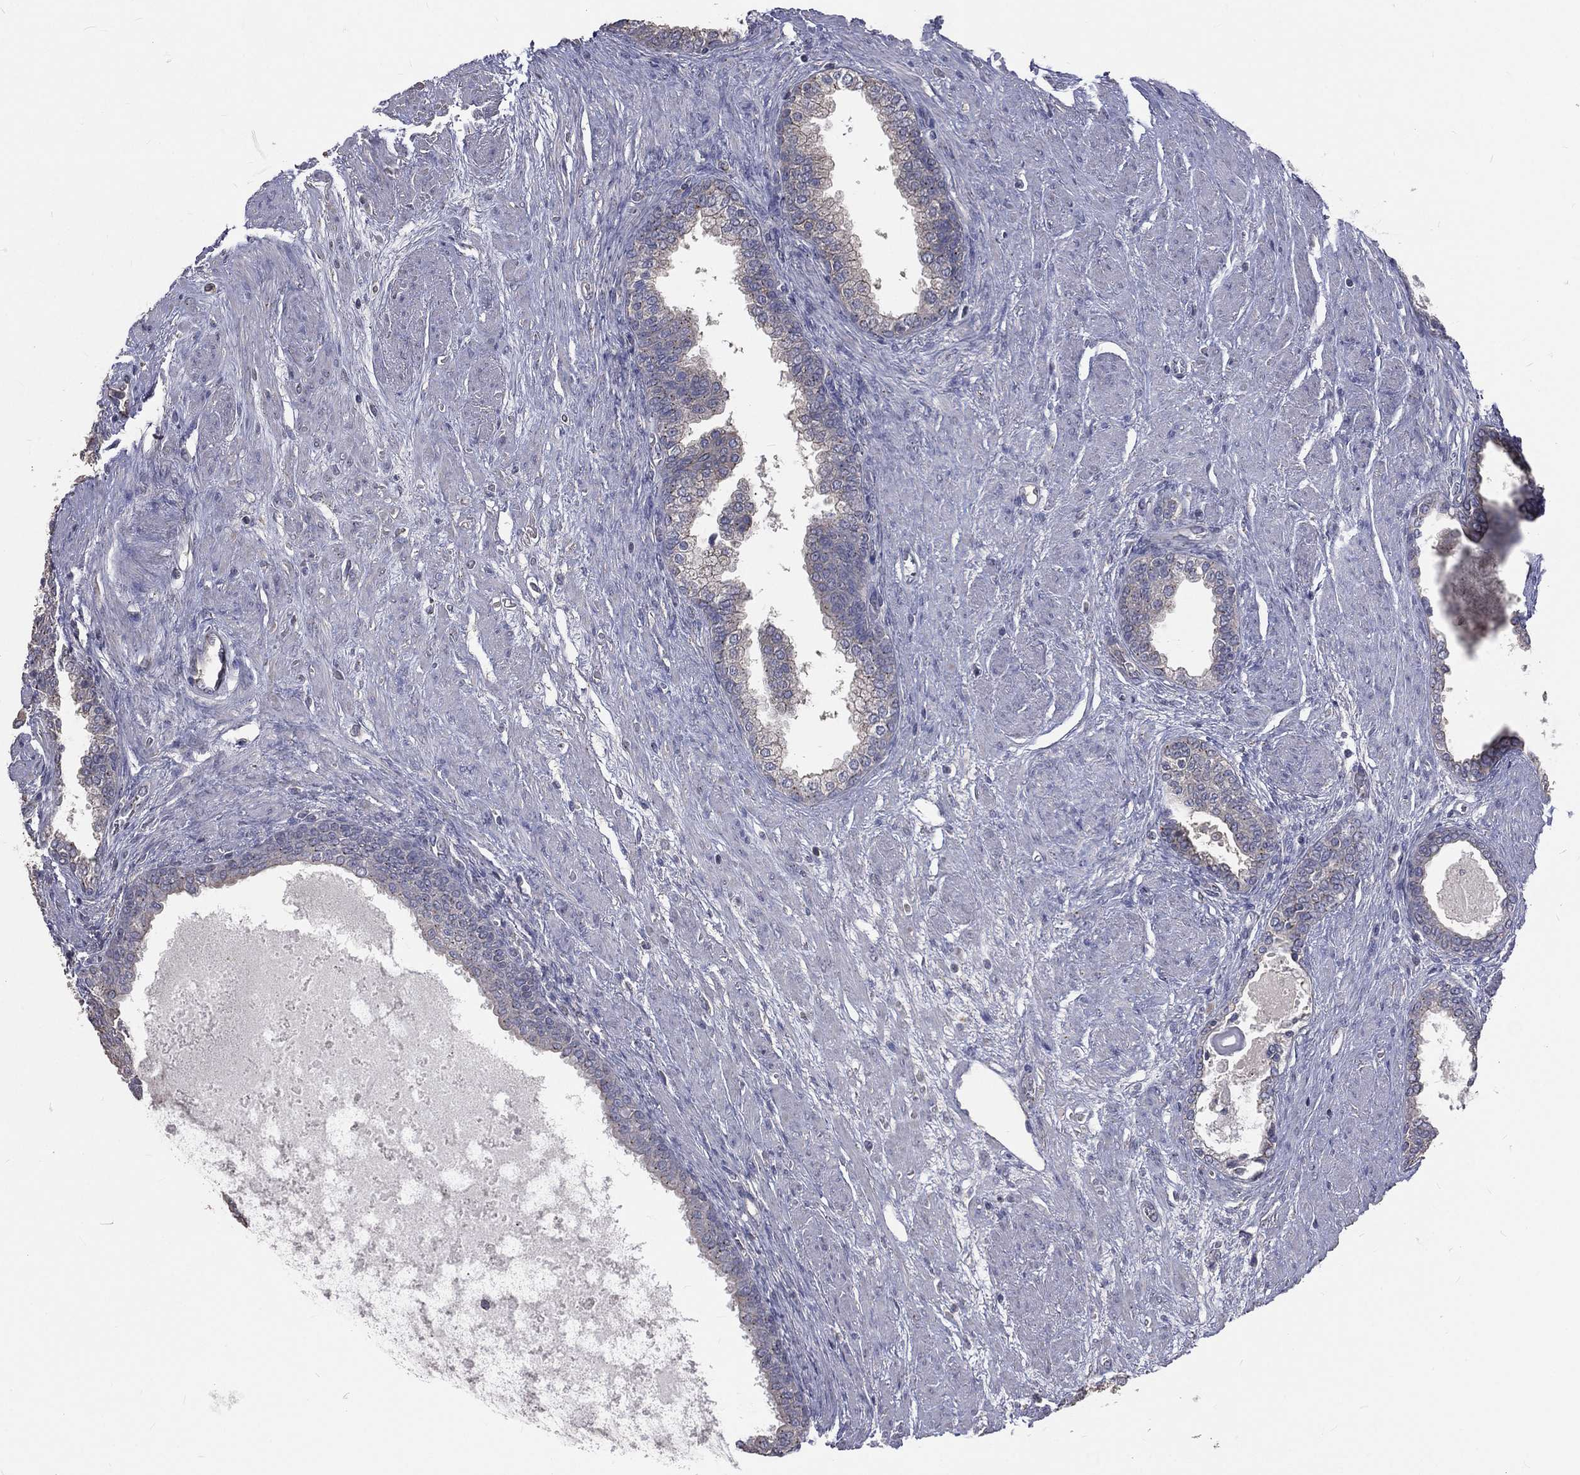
{"staining": {"intensity": "negative", "quantity": "none", "location": "none"}, "tissue": "prostate cancer", "cell_type": "Tumor cells", "image_type": "cancer", "snomed": [{"axis": "morphology", "description": "Adenocarcinoma, NOS"}, {"axis": "topography", "description": "Prostate and seminal vesicle, NOS"}, {"axis": "topography", "description": "Prostate"}], "caption": "Adenocarcinoma (prostate) stained for a protein using immunohistochemistry (IHC) demonstrates no positivity tumor cells.", "gene": "CROCC", "patient": {"sex": "male", "age": 62}}